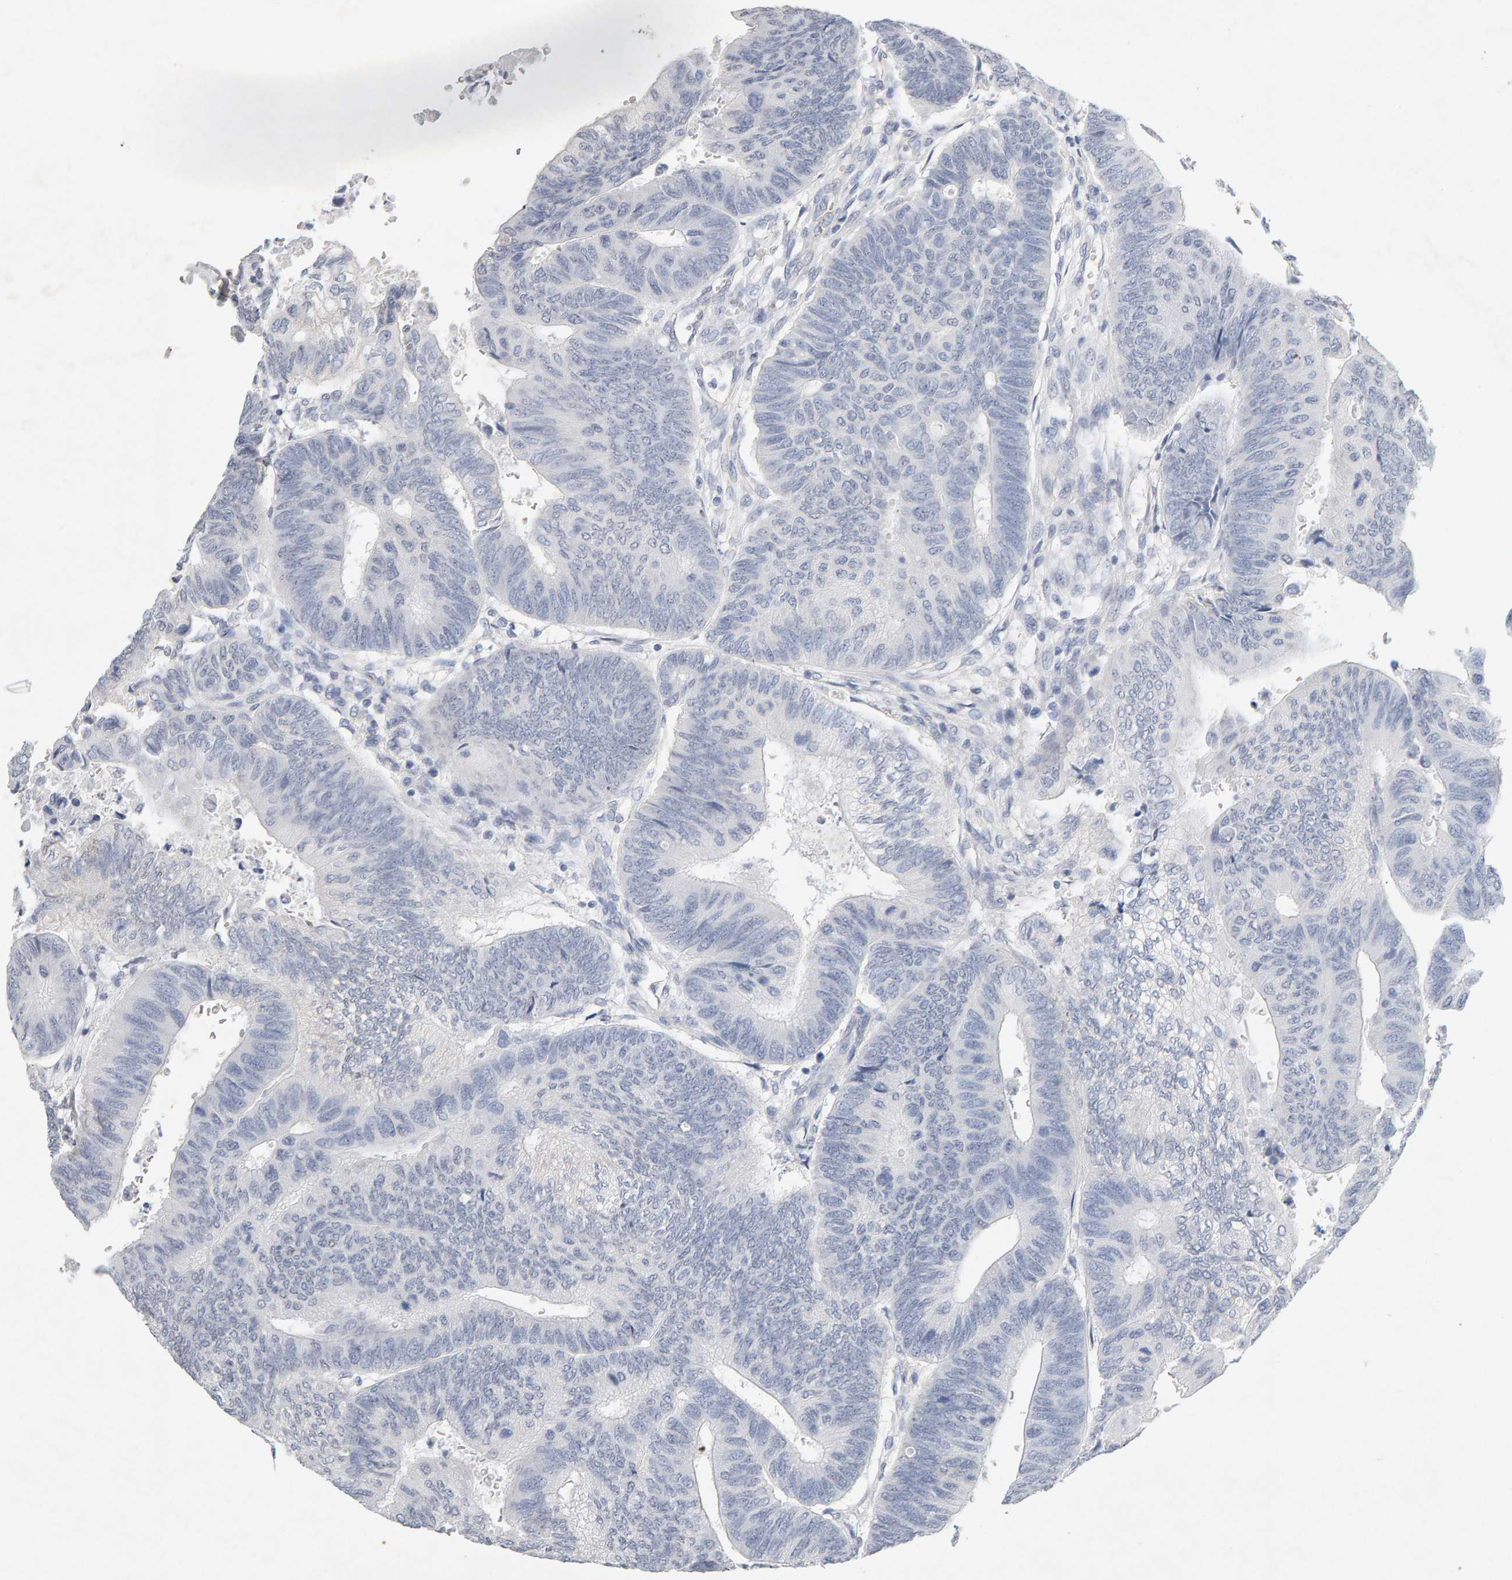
{"staining": {"intensity": "negative", "quantity": "none", "location": "none"}, "tissue": "colorectal cancer", "cell_type": "Tumor cells", "image_type": "cancer", "snomed": [{"axis": "morphology", "description": "Normal tissue, NOS"}, {"axis": "morphology", "description": "Adenocarcinoma, NOS"}, {"axis": "topography", "description": "Rectum"}, {"axis": "topography", "description": "Peripheral nerve tissue"}], "caption": "DAB immunohistochemical staining of colorectal cancer reveals no significant expression in tumor cells. (Immunohistochemistry (ihc), brightfield microscopy, high magnification).", "gene": "PTPRM", "patient": {"sex": "male", "age": 92}}